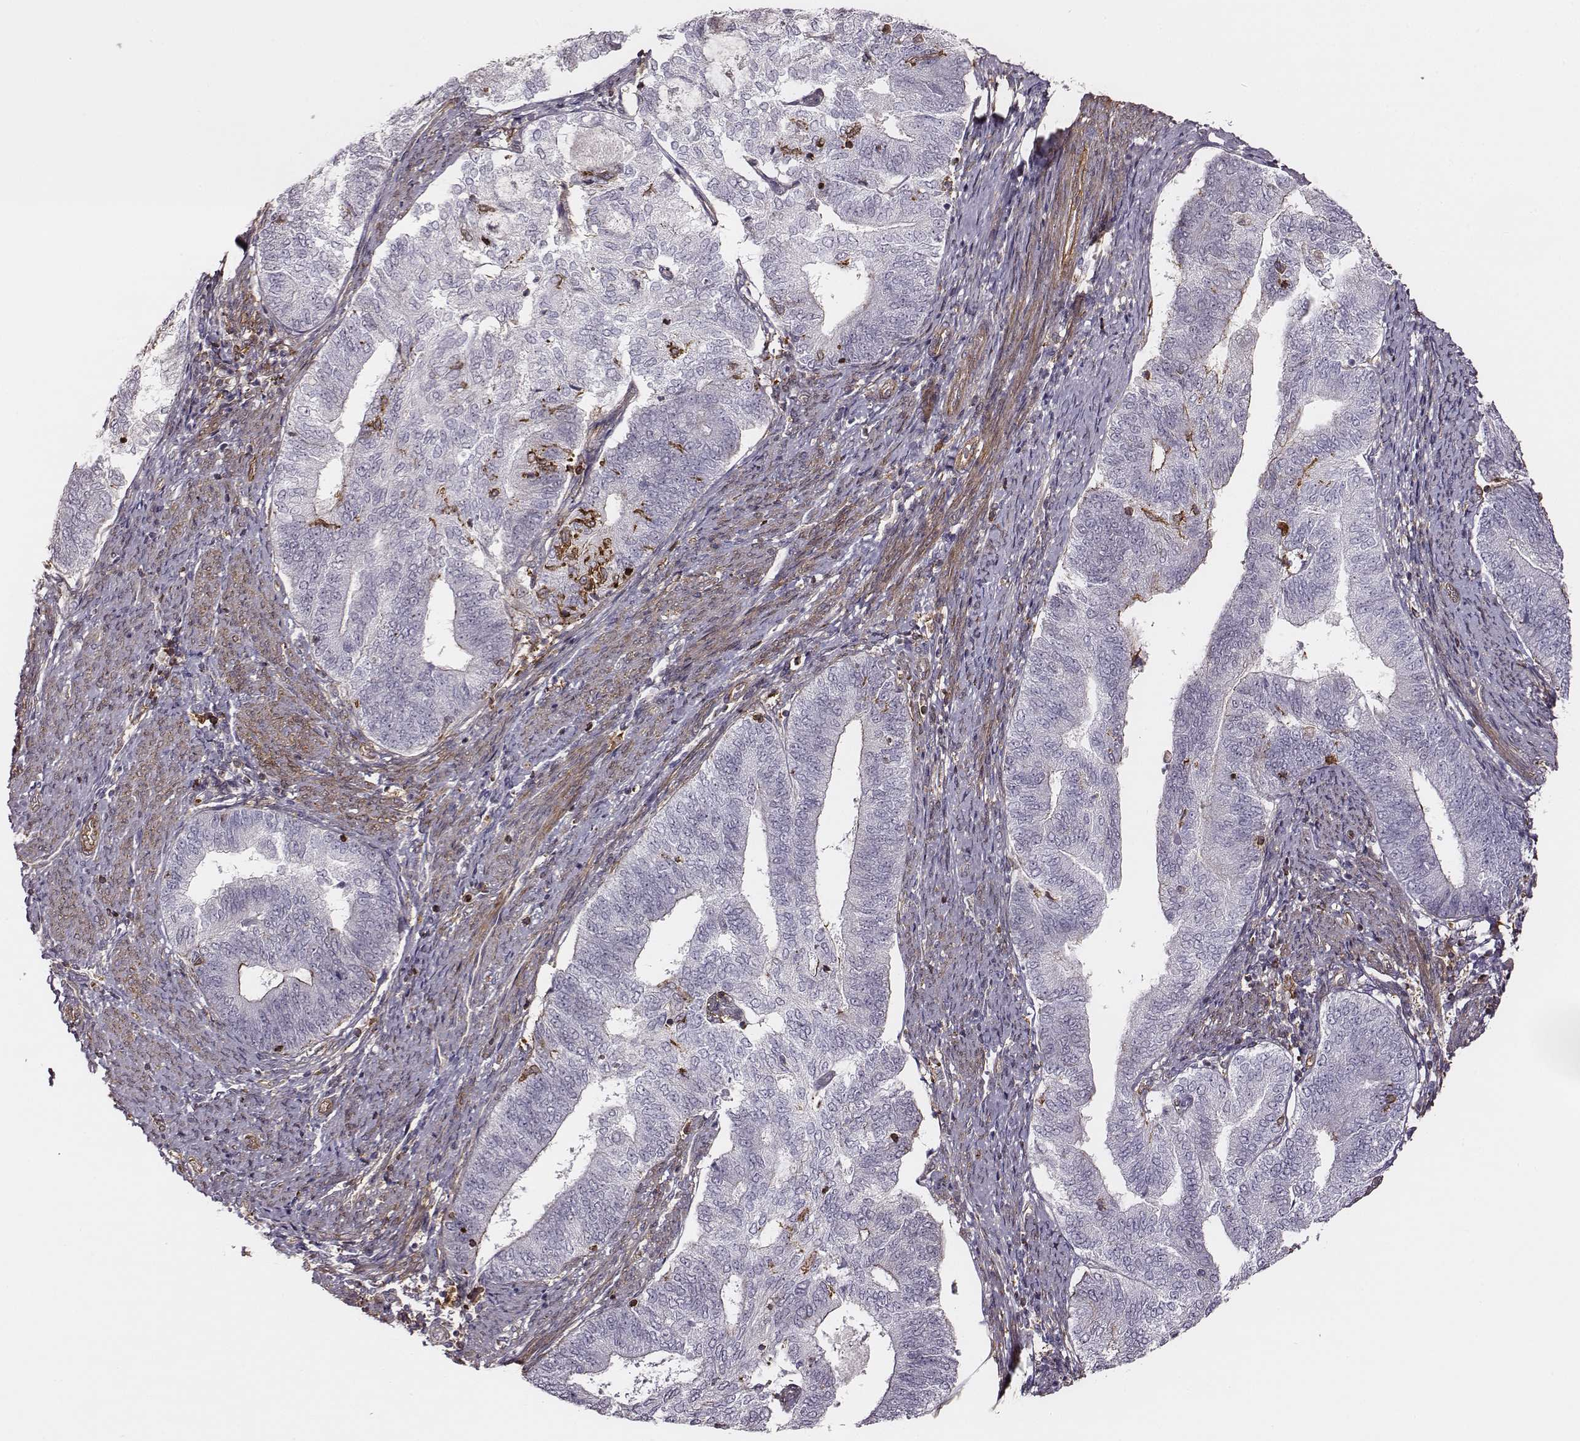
{"staining": {"intensity": "negative", "quantity": "none", "location": "none"}, "tissue": "endometrial cancer", "cell_type": "Tumor cells", "image_type": "cancer", "snomed": [{"axis": "morphology", "description": "Adenocarcinoma, NOS"}, {"axis": "topography", "description": "Endometrium"}], "caption": "Immunohistochemistry photomicrograph of neoplastic tissue: human endometrial adenocarcinoma stained with DAB (3,3'-diaminobenzidine) shows no significant protein staining in tumor cells.", "gene": "ZYX", "patient": {"sex": "female", "age": 65}}